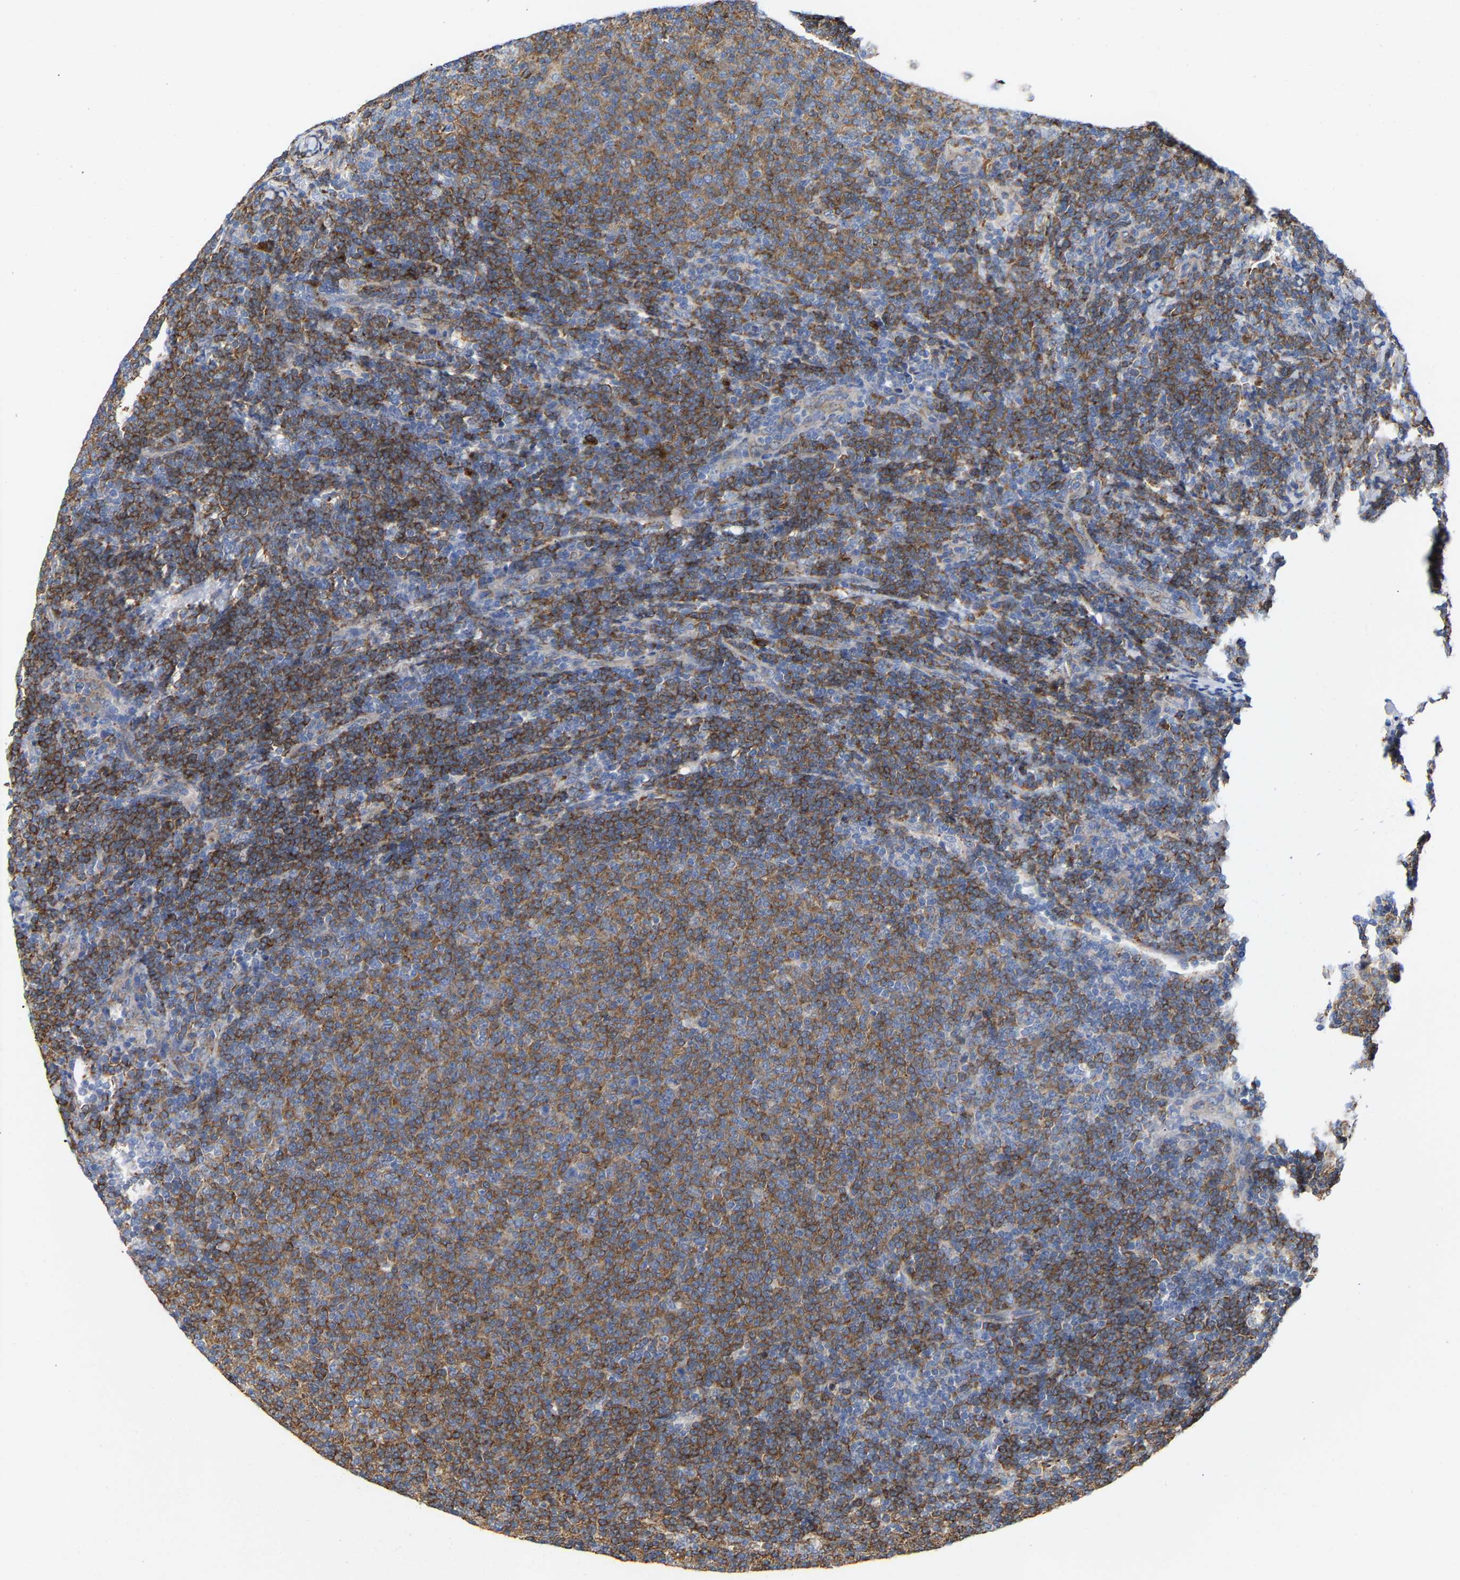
{"staining": {"intensity": "moderate", "quantity": ">75%", "location": "cytoplasmic/membranous"}, "tissue": "lymphoma", "cell_type": "Tumor cells", "image_type": "cancer", "snomed": [{"axis": "morphology", "description": "Malignant lymphoma, non-Hodgkin's type, Low grade"}, {"axis": "topography", "description": "Lymph node"}], "caption": "This is a histology image of immunohistochemistry (IHC) staining of lymphoma, which shows moderate expression in the cytoplasmic/membranous of tumor cells.", "gene": "PPP1R15A", "patient": {"sex": "male", "age": 66}}